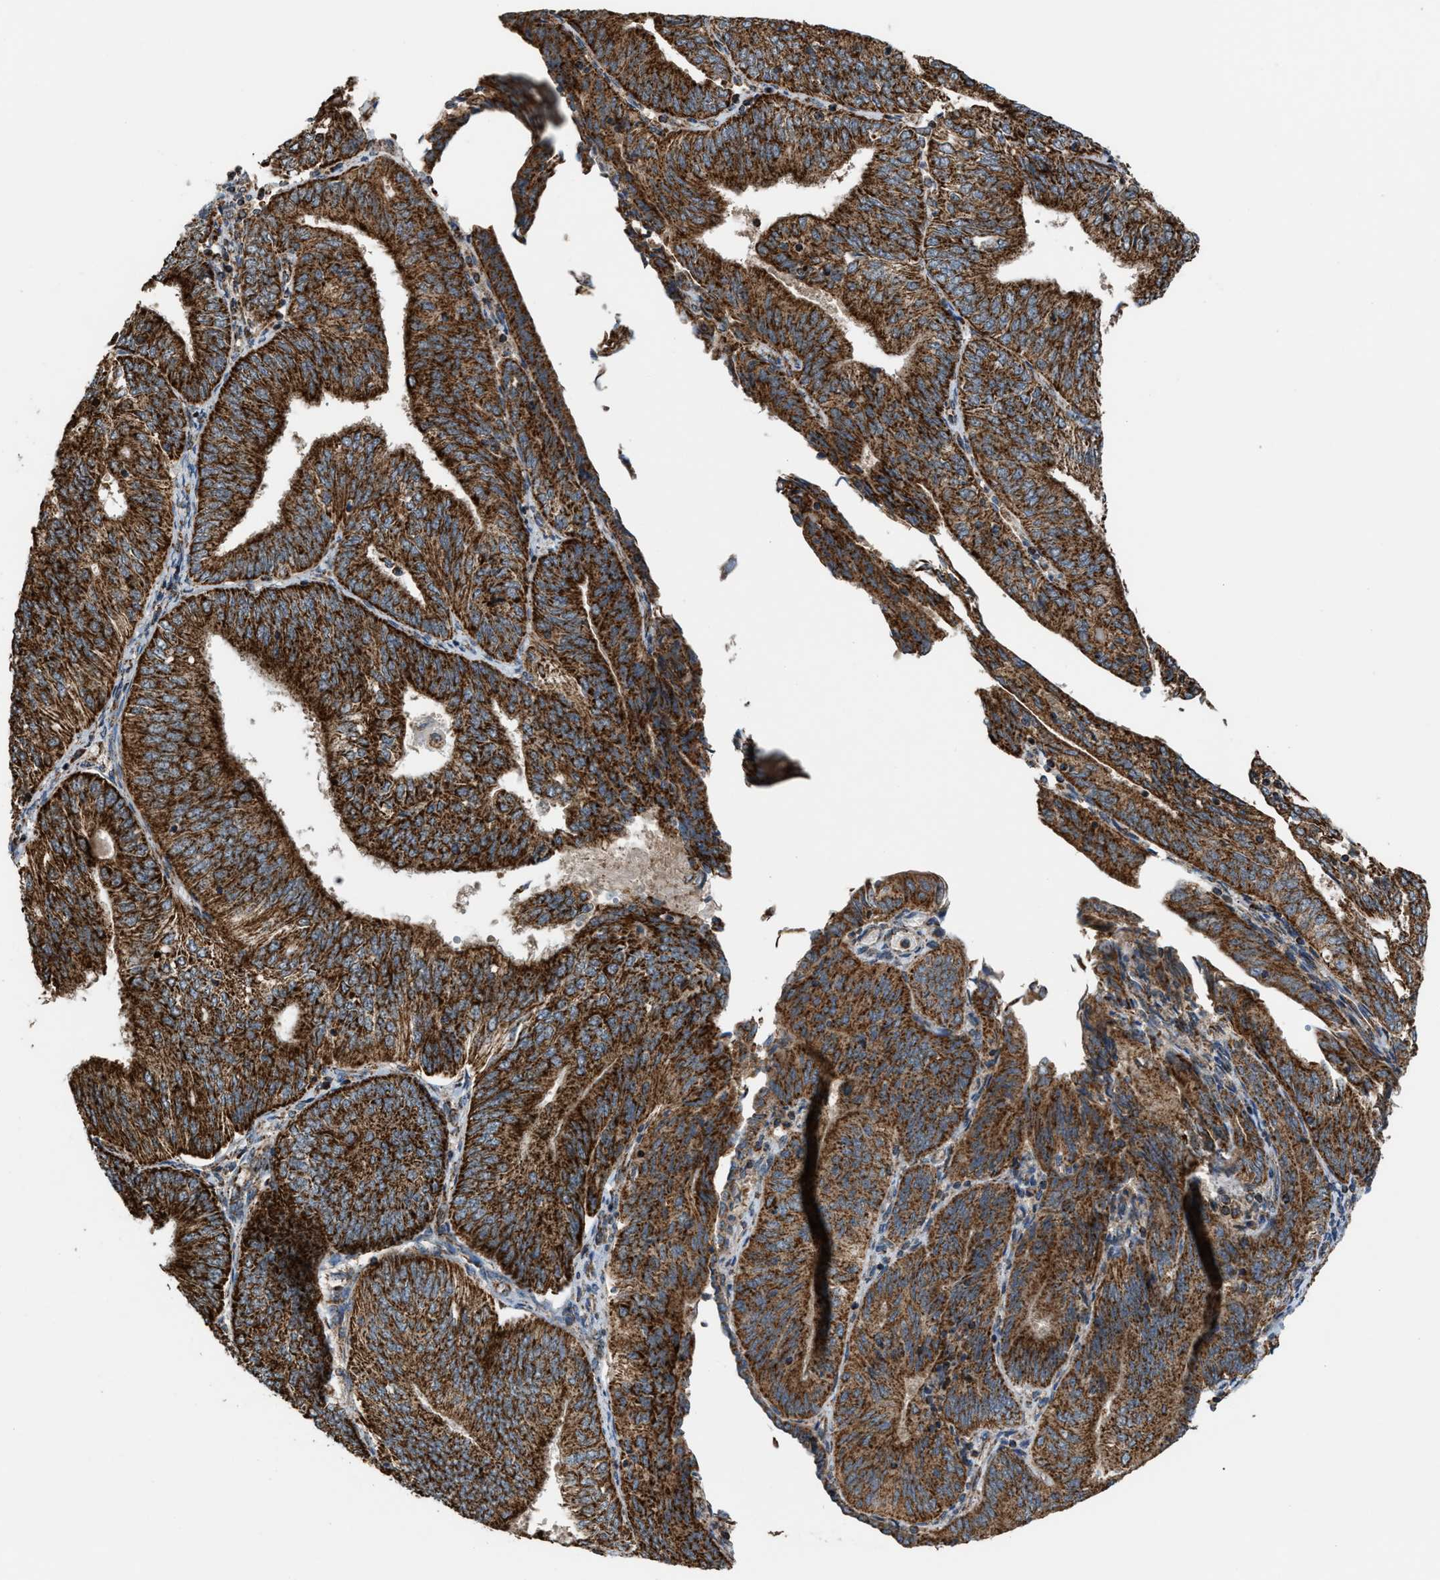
{"staining": {"intensity": "strong", "quantity": ">75%", "location": "cytoplasmic/membranous"}, "tissue": "endometrial cancer", "cell_type": "Tumor cells", "image_type": "cancer", "snomed": [{"axis": "morphology", "description": "Adenocarcinoma, NOS"}, {"axis": "topography", "description": "Endometrium"}], "caption": "Protein staining reveals strong cytoplasmic/membranous positivity in approximately >75% of tumor cells in adenocarcinoma (endometrial). The staining was performed using DAB (3,3'-diaminobenzidine) to visualize the protein expression in brown, while the nuclei were stained in blue with hematoxylin (Magnification: 20x).", "gene": "SGSM2", "patient": {"sex": "female", "age": 58}}